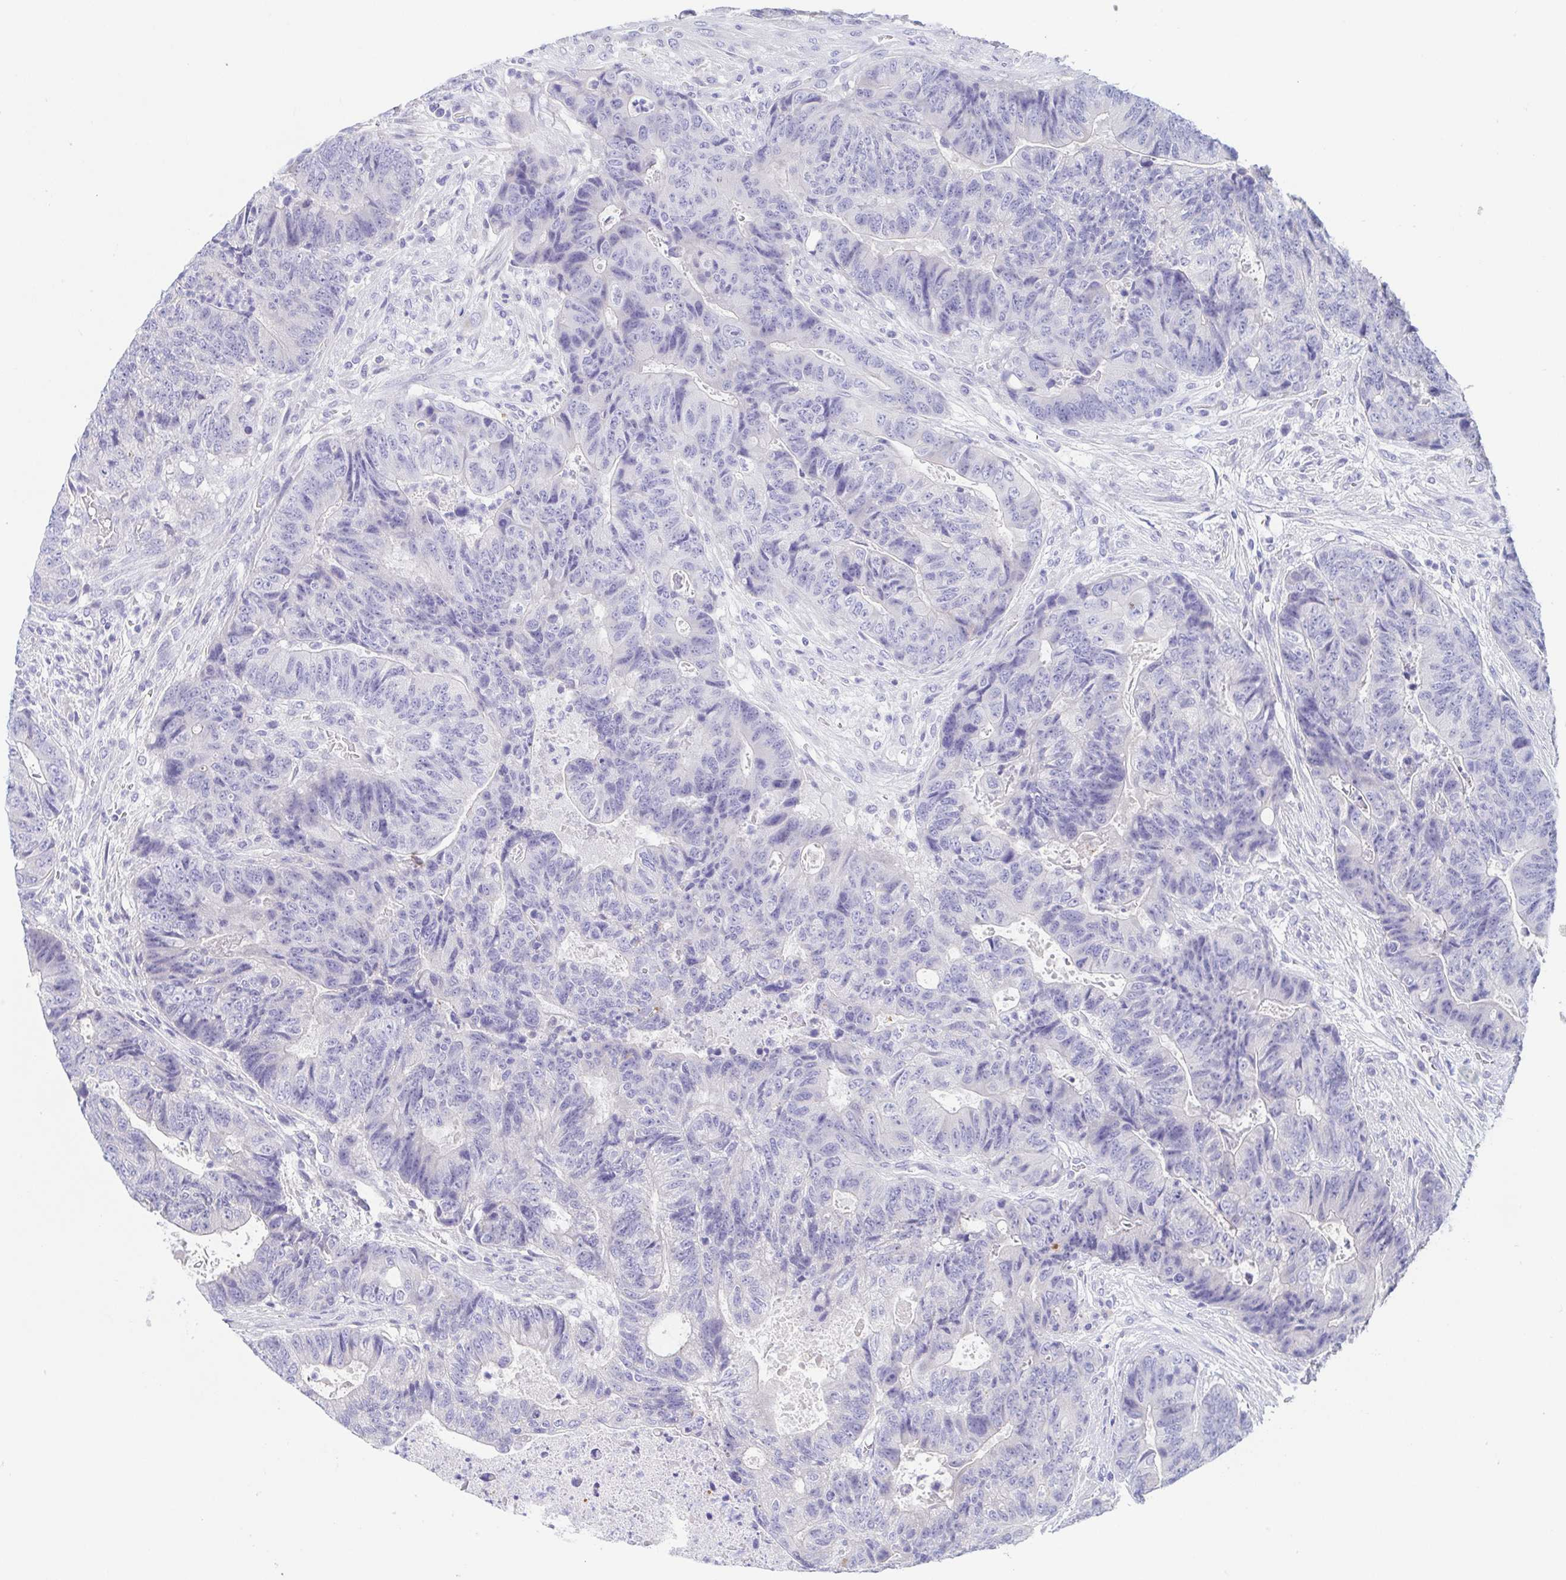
{"staining": {"intensity": "negative", "quantity": "none", "location": "none"}, "tissue": "colorectal cancer", "cell_type": "Tumor cells", "image_type": "cancer", "snomed": [{"axis": "morphology", "description": "Normal tissue, NOS"}, {"axis": "morphology", "description": "Adenocarcinoma, NOS"}, {"axis": "topography", "description": "Colon"}], "caption": "Adenocarcinoma (colorectal) was stained to show a protein in brown. There is no significant staining in tumor cells.", "gene": "TREH", "patient": {"sex": "female", "age": 48}}